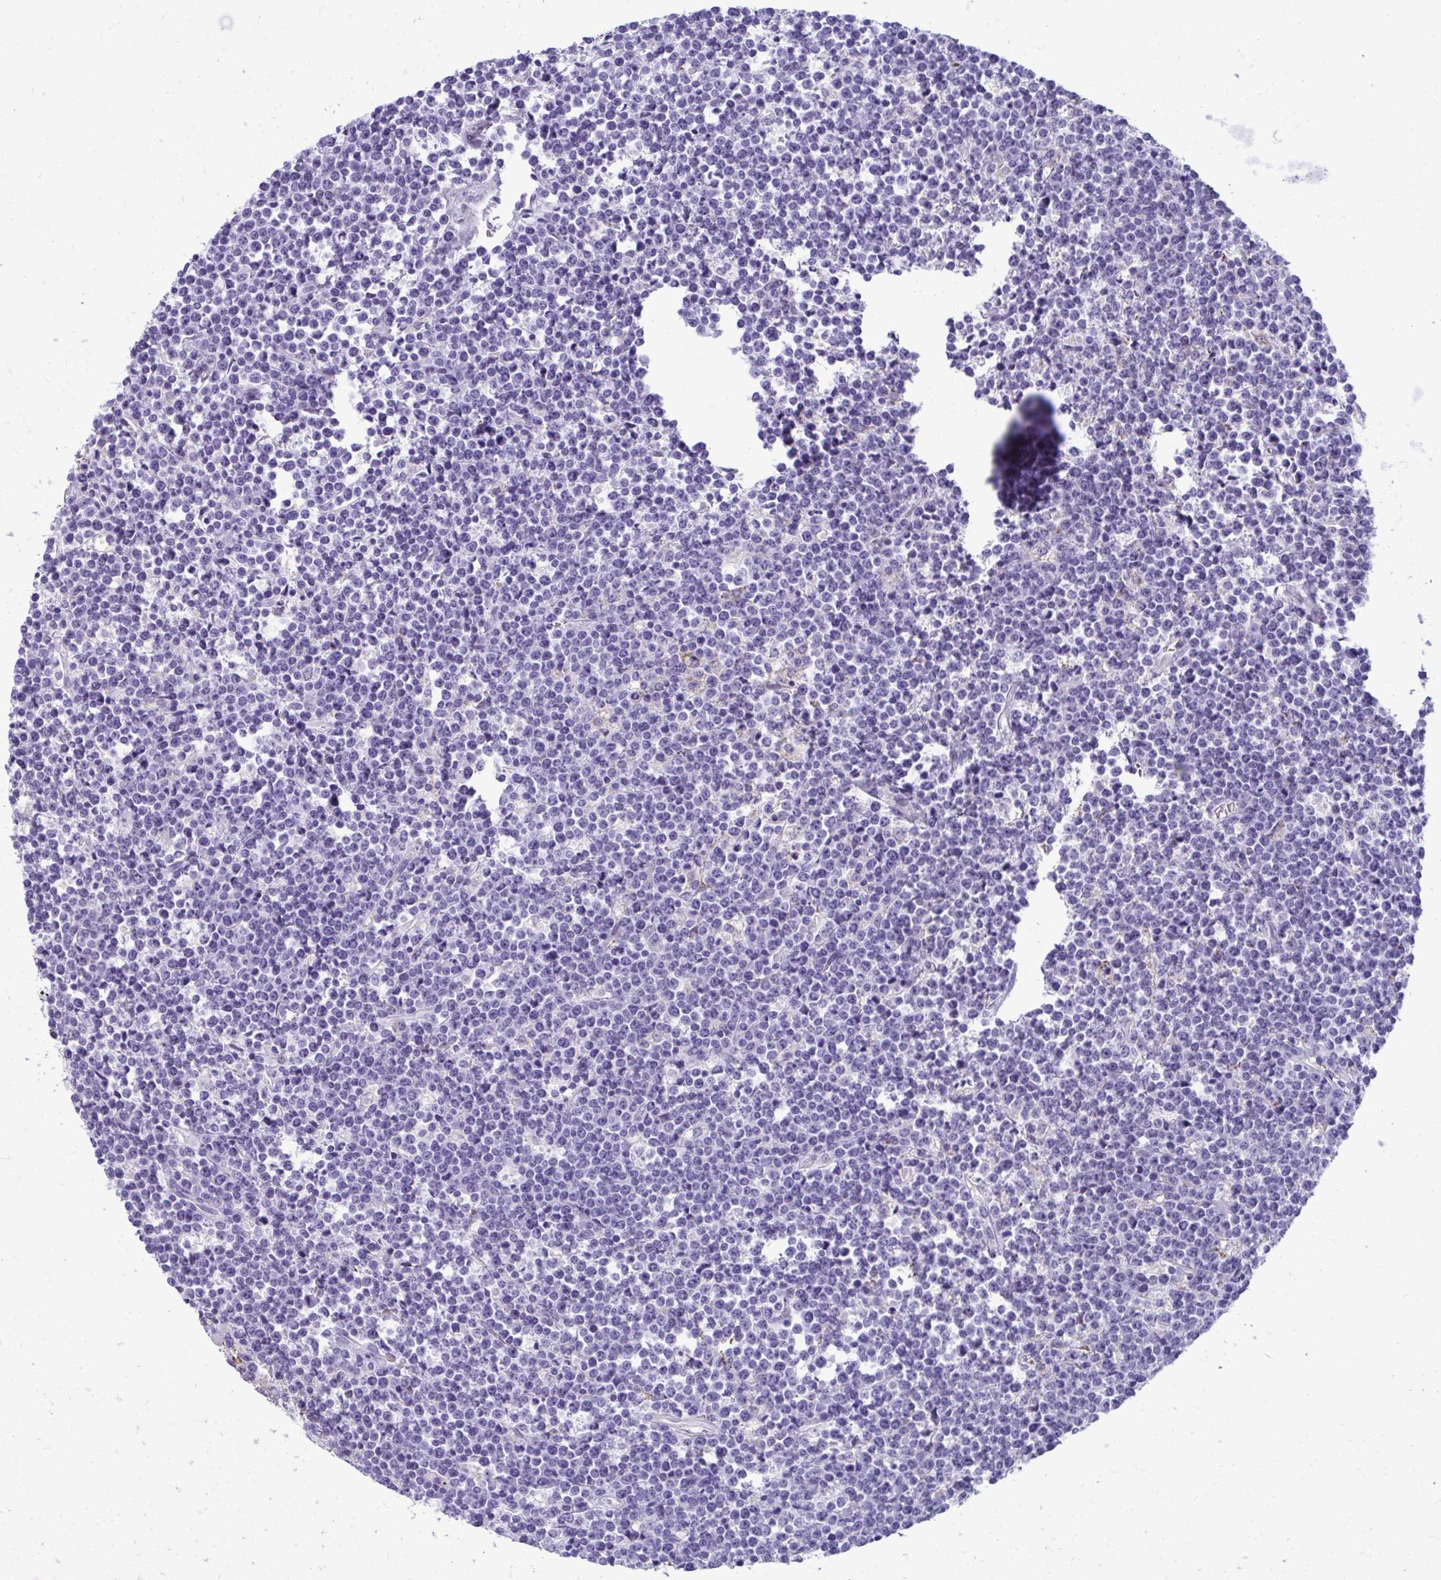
{"staining": {"intensity": "negative", "quantity": "none", "location": "none"}, "tissue": "lymphoma", "cell_type": "Tumor cells", "image_type": "cancer", "snomed": [{"axis": "morphology", "description": "Malignant lymphoma, non-Hodgkin's type, High grade"}, {"axis": "topography", "description": "Ovary"}], "caption": "This is an immunohistochemistry (IHC) image of malignant lymphoma, non-Hodgkin's type (high-grade). There is no expression in tumor cells.", "gene": "AIG1", "patient": {"sex": "female", "age": 56}}